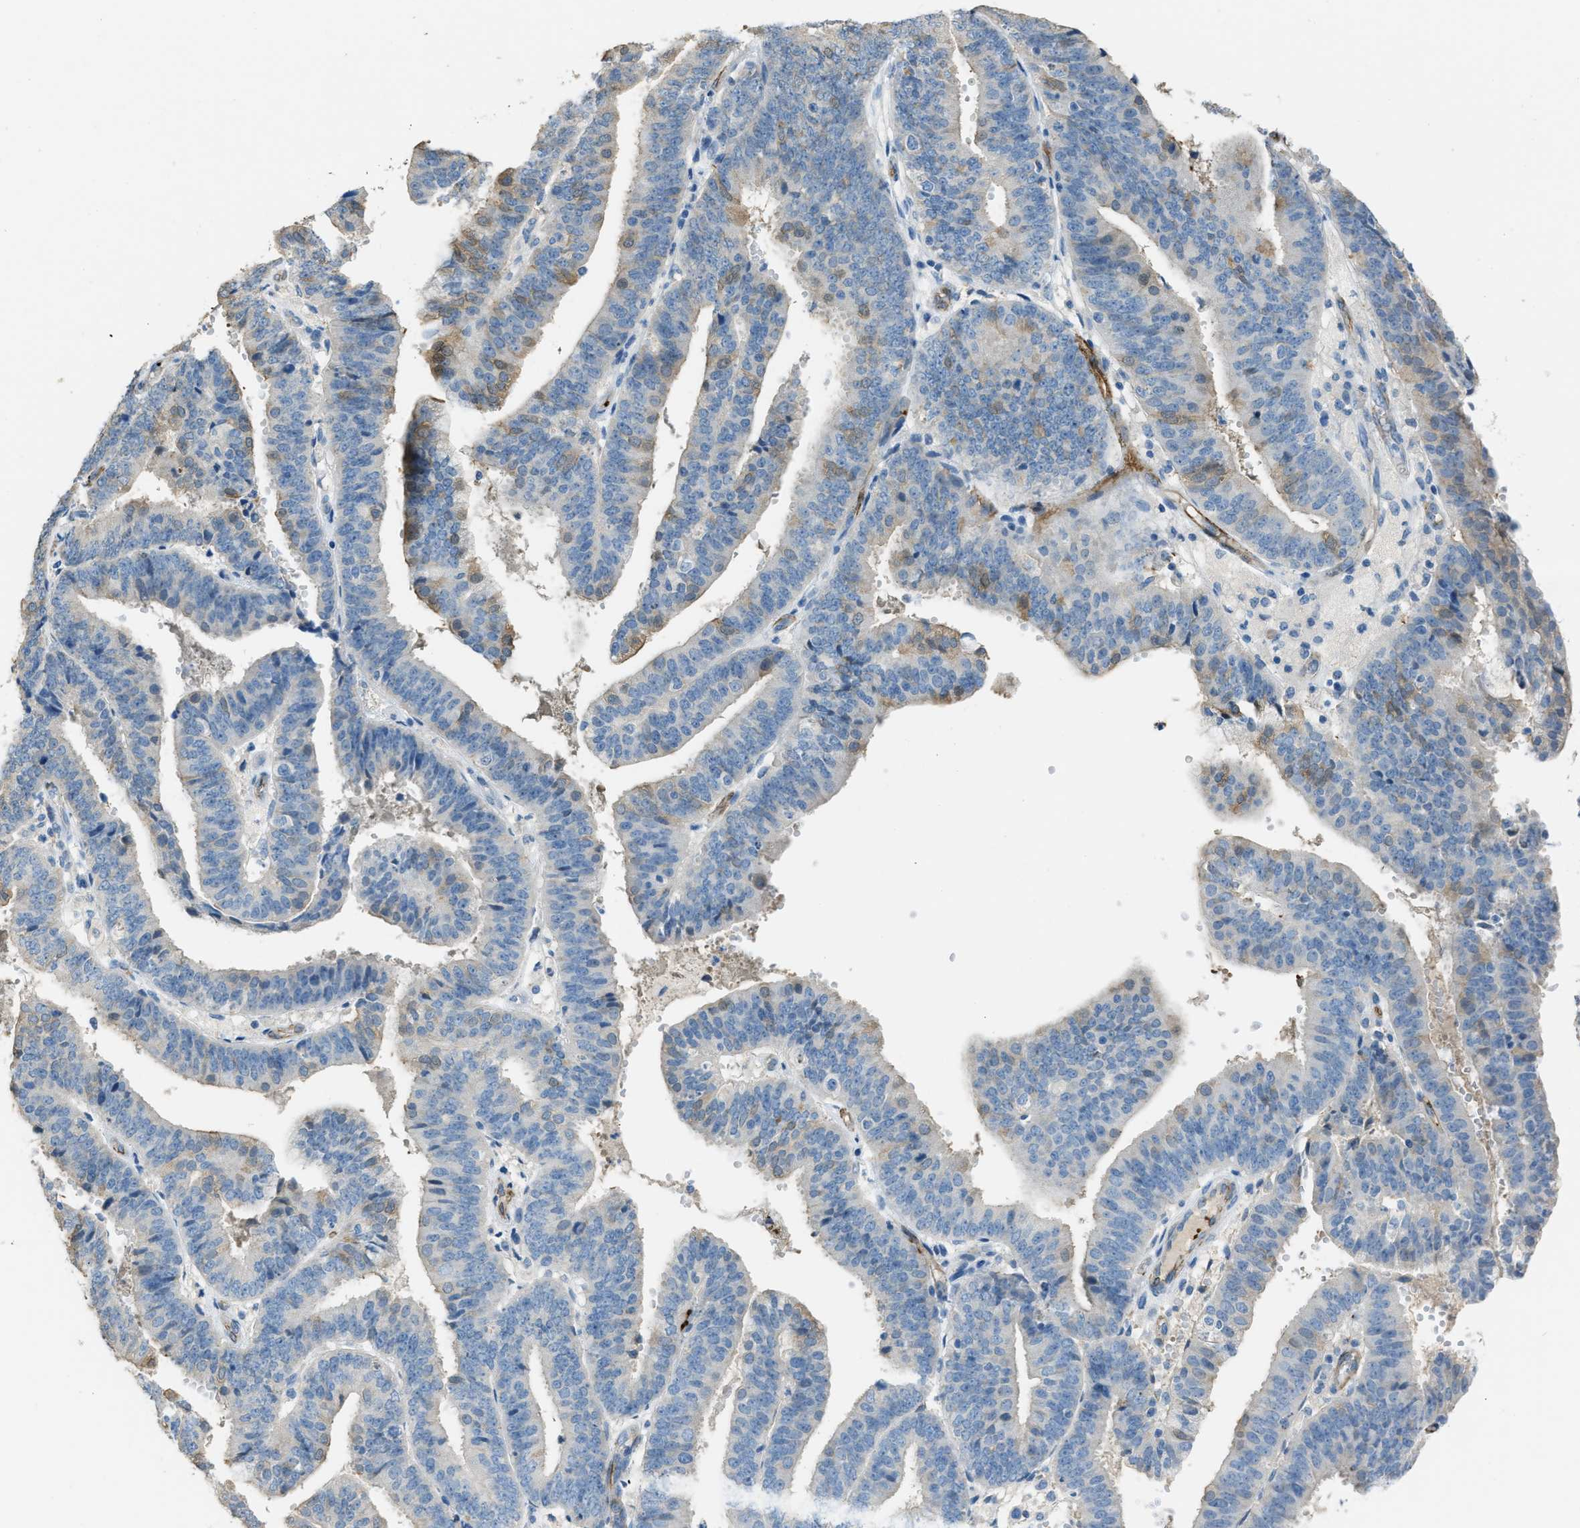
{"staining": {"intensity": "negative", "quantity": "none", "location": "none"}, "tissue": "endometrial cancer", "cell_type": "Tumor cells", "image_type": "cancer", "snomed": [{"axis": "morphology", "description": "Adenocarcinoma, NOS"}, {"axis": "topography", "description": "Endometrium"}], "caption": "DAB (3,3'-diaminobenzidine) immunohistochemical staining of endometrial cancer (adenocarcinoma) shows no significant expression in tumor cells. (Stains: DAB immunohistochemistry with hematoxylin counter stain, Microscopy: brightfield microscopy at high magnification).", "gene": "SLC22A15", "patient": {"sex": "female", "age": 63}}